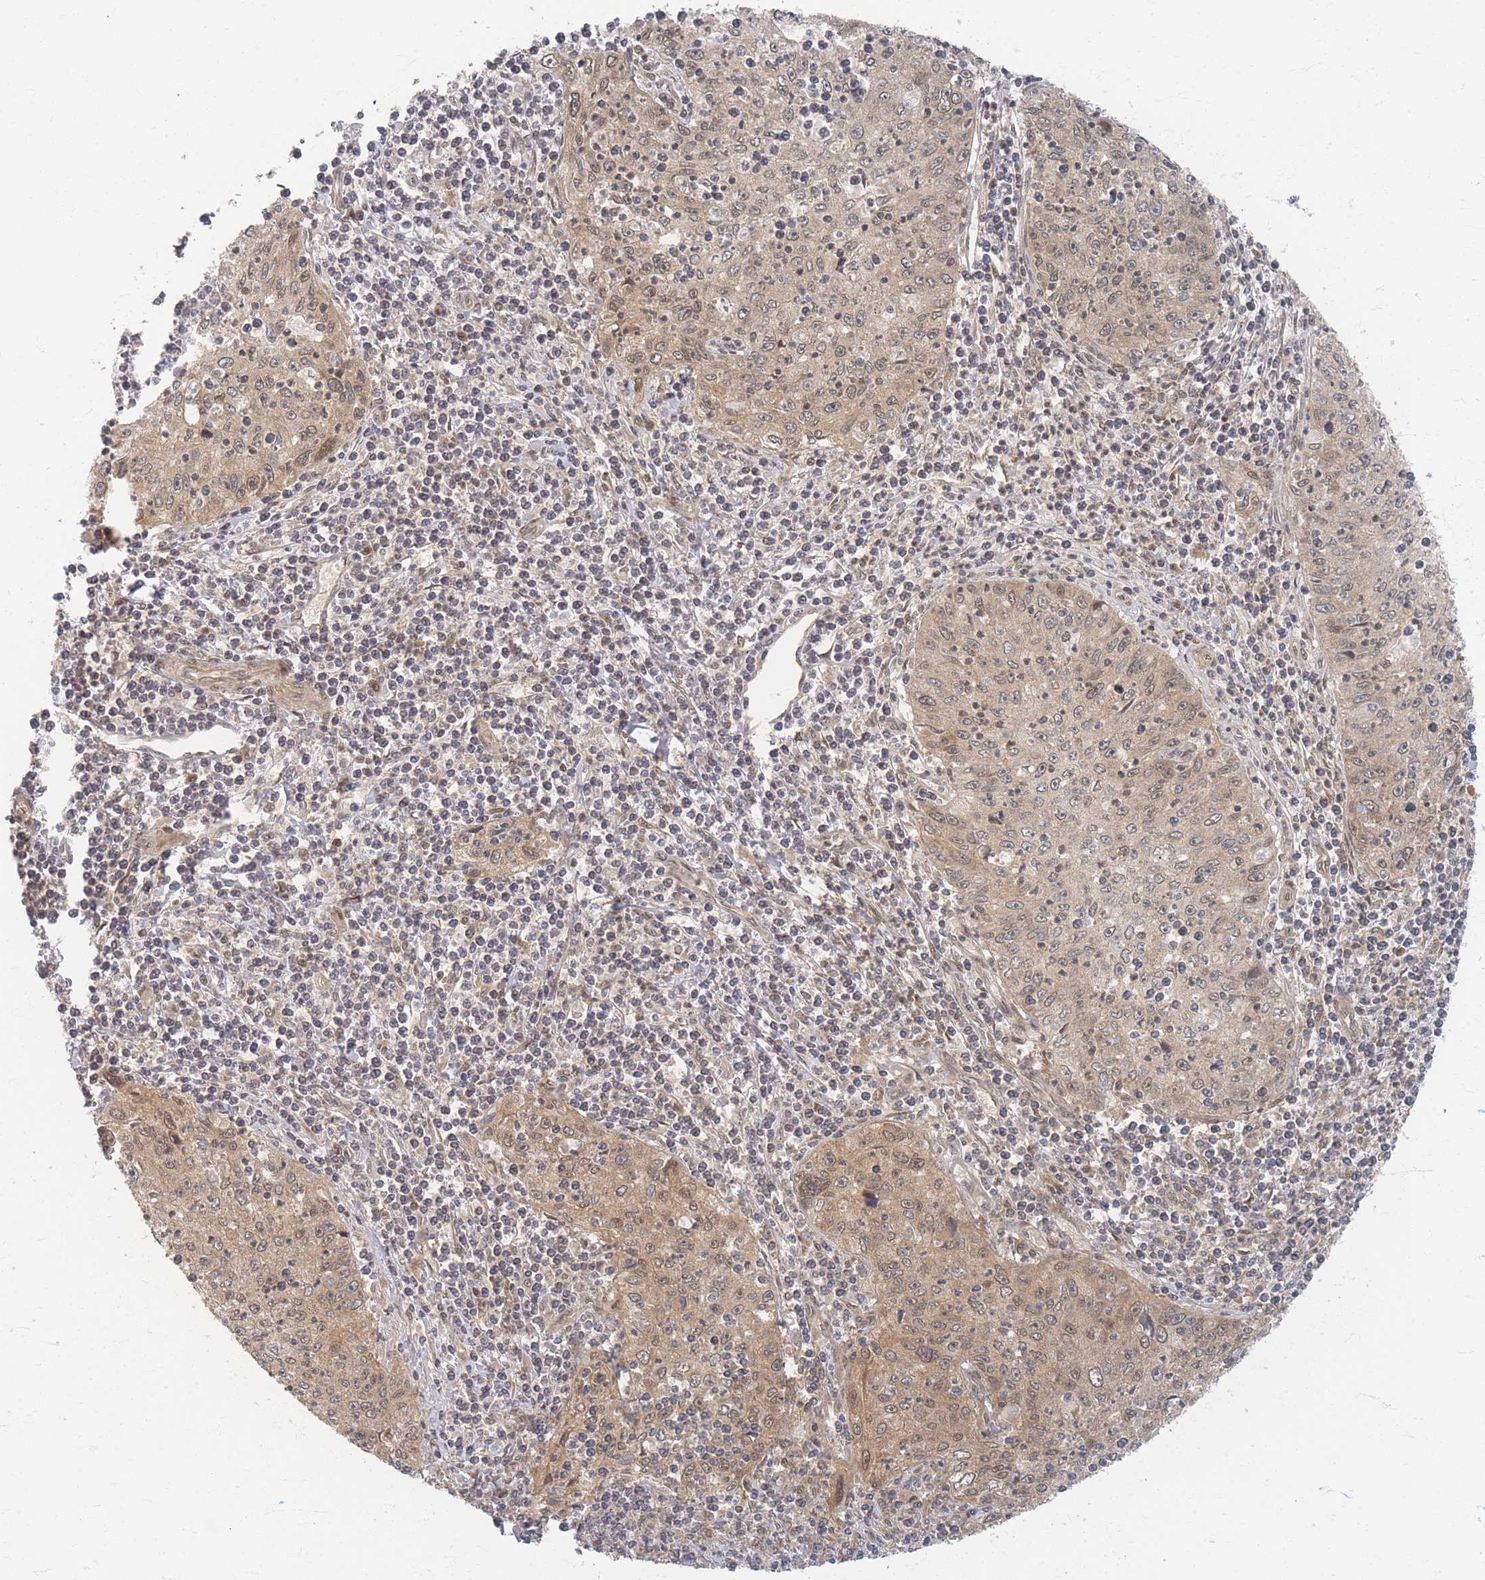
{"staining": {"intensity": "weak", "quantity": ">75%", "location": "cytoplasmic/membranous,nuclear"}, "tissue": "cervical cancer", "cell_type": "Tumor cells", "image_type": "cancer", "snomed": [{"axis": "morphology", "description": "Squamous cell carcinoma, NOS"}, {"axis": "topography", "description": "Cervix"}], "caption": "Cervical cancer (squamous cell carcinoma) stained with a brown dye shows weak cytoplasmic/membranous and nuclear positive expression in about >75% of tumor cells.", "gene": "PSMD9", "patient": {"sex": "female", "age": 30}}